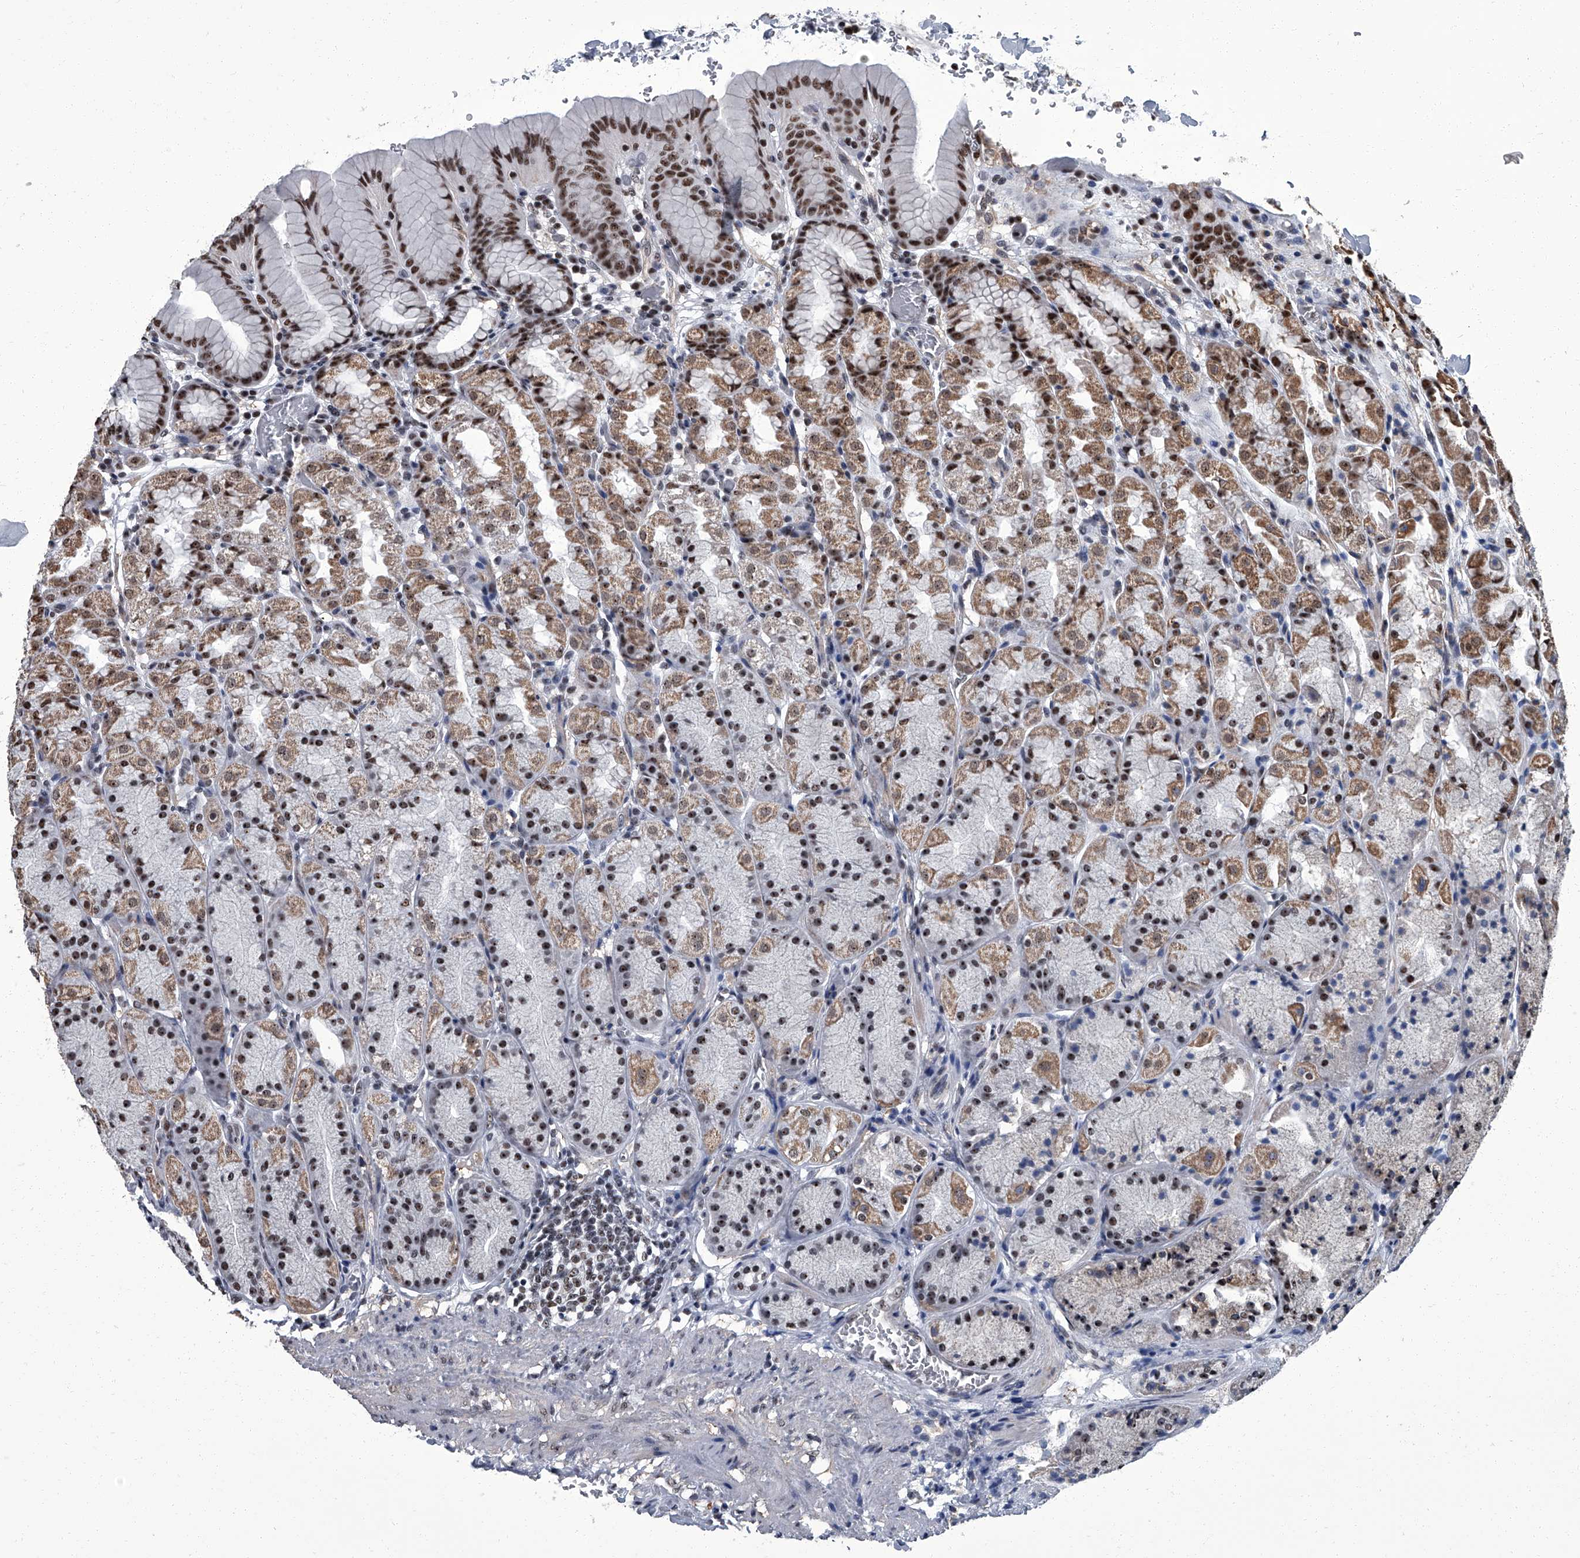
{"staining": {"intensity": "strong", "quantity": ">75%", "location": "cytoplasmic/membranous,nuclear"}, "tissue": "stomach", "cell_type": "Glandular cells", "image_type": "normal", "snomed": [{"axis": "morphology", "description": "Normal tissue, NOS"}, {"axis": "topography", "description": "Stomach"}], "caption": "This image demonstrates immunohistochemistry (IHC) staining of normal stomach, with high strong cytoplasmic/membranous,nuclear staining in about >75% of glandular cells.", "gene": "ZNF518B", "patient": {"sex": "male", "age": 42}}